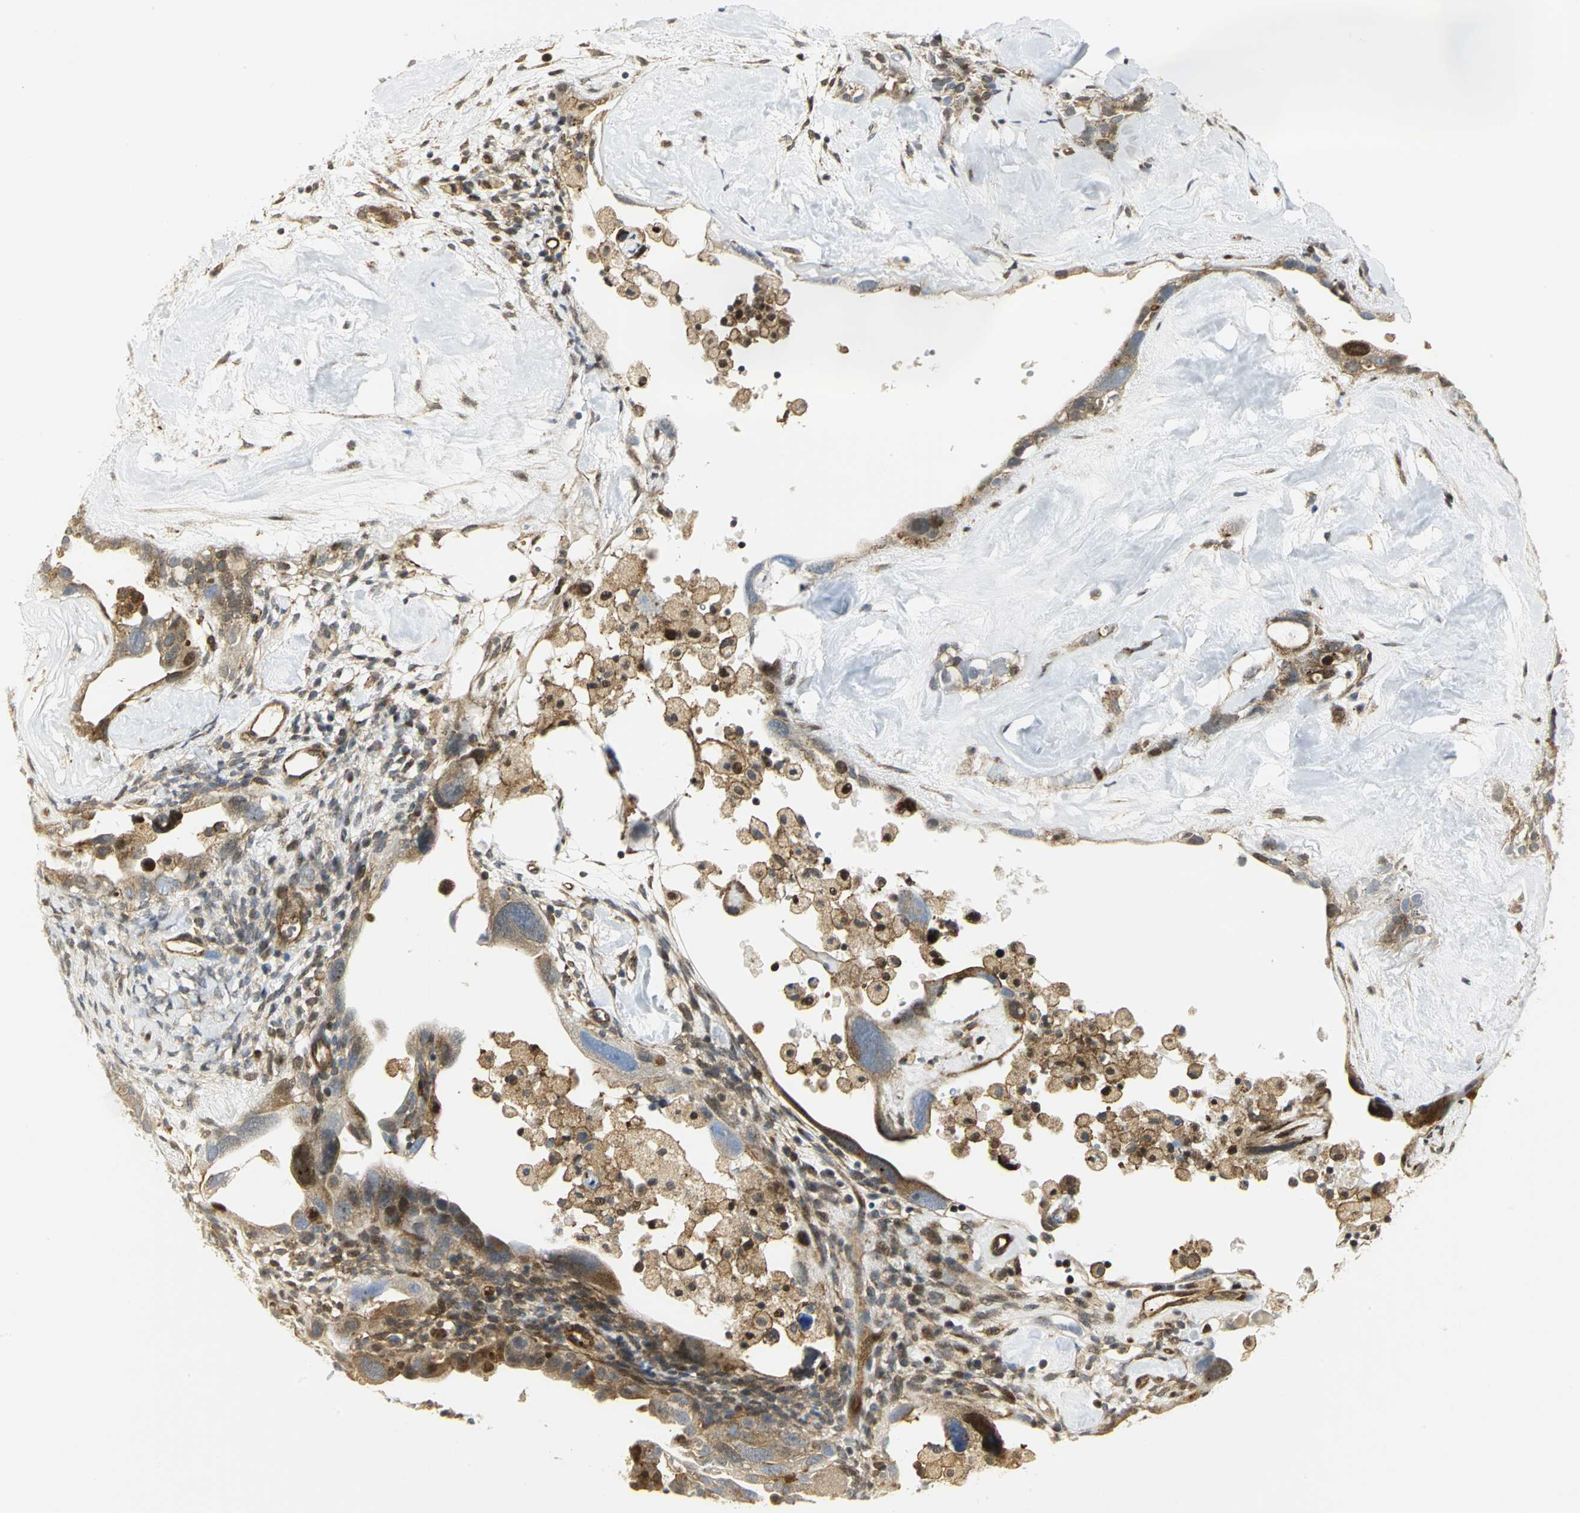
{"staining": {"intensity": "moderate", "quantity": ">75%", "location": "cytoplasmic/membranous"}, "tissue": "ovarian cancer", "cell_type": "Tumor cells", "image_type": "cancer", "snomed": [{"axis": "morphology", "description": "Cystadenocarcinoma, serous, NOS"}, {"axis": "topography", "description": "Ovary"}], "caption": "Ovarian serous cystadenocarcinoma was stained to show a protein in brown. There is medium levels of moderate cytoplasmic/membranous positivity in approximately >75% of tumor cells.", "gene": "EEA1", "patient": {"sex": "female", "age": 66}}